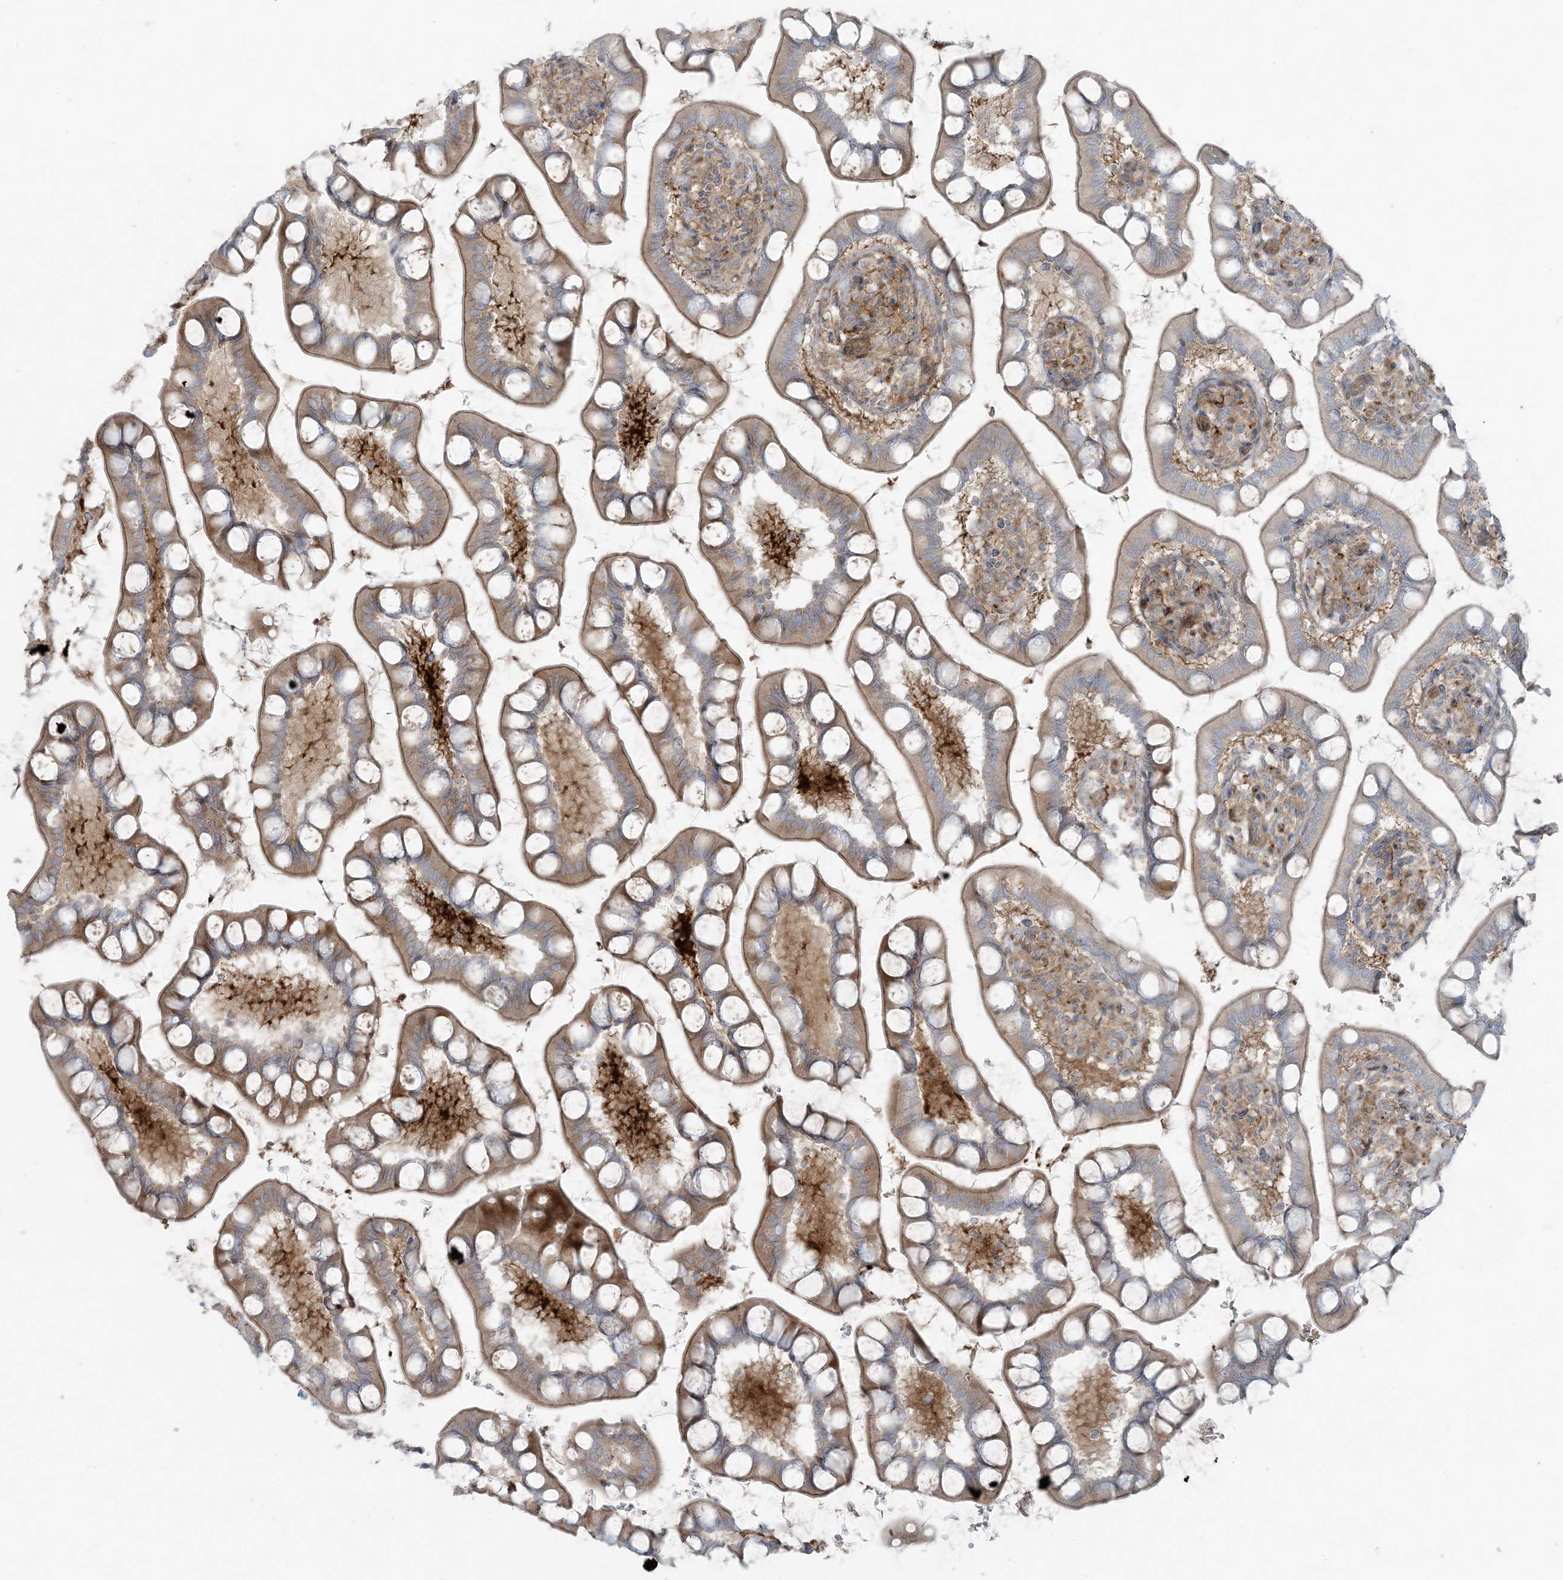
{"staining": {"intensity": "strong", "quantity": "25%-75%", "location": "cytoplasmic/membranous"}, "tissue": "small intestine", "cell_type": "Glandular cells", "image_type": "normal", "snomed": [{"axis": "morphology", "description": "Normal tissue, NOS"}, {"axis": "topography", "description": "Small intestine"}], "caption": "A brown stain highlights strong cytoplasmic/membranous staining of a protein in glandular cells of normal small intestine.", "gene": "PIK3R4", "patient": {"sex": "male", "age": 52}}